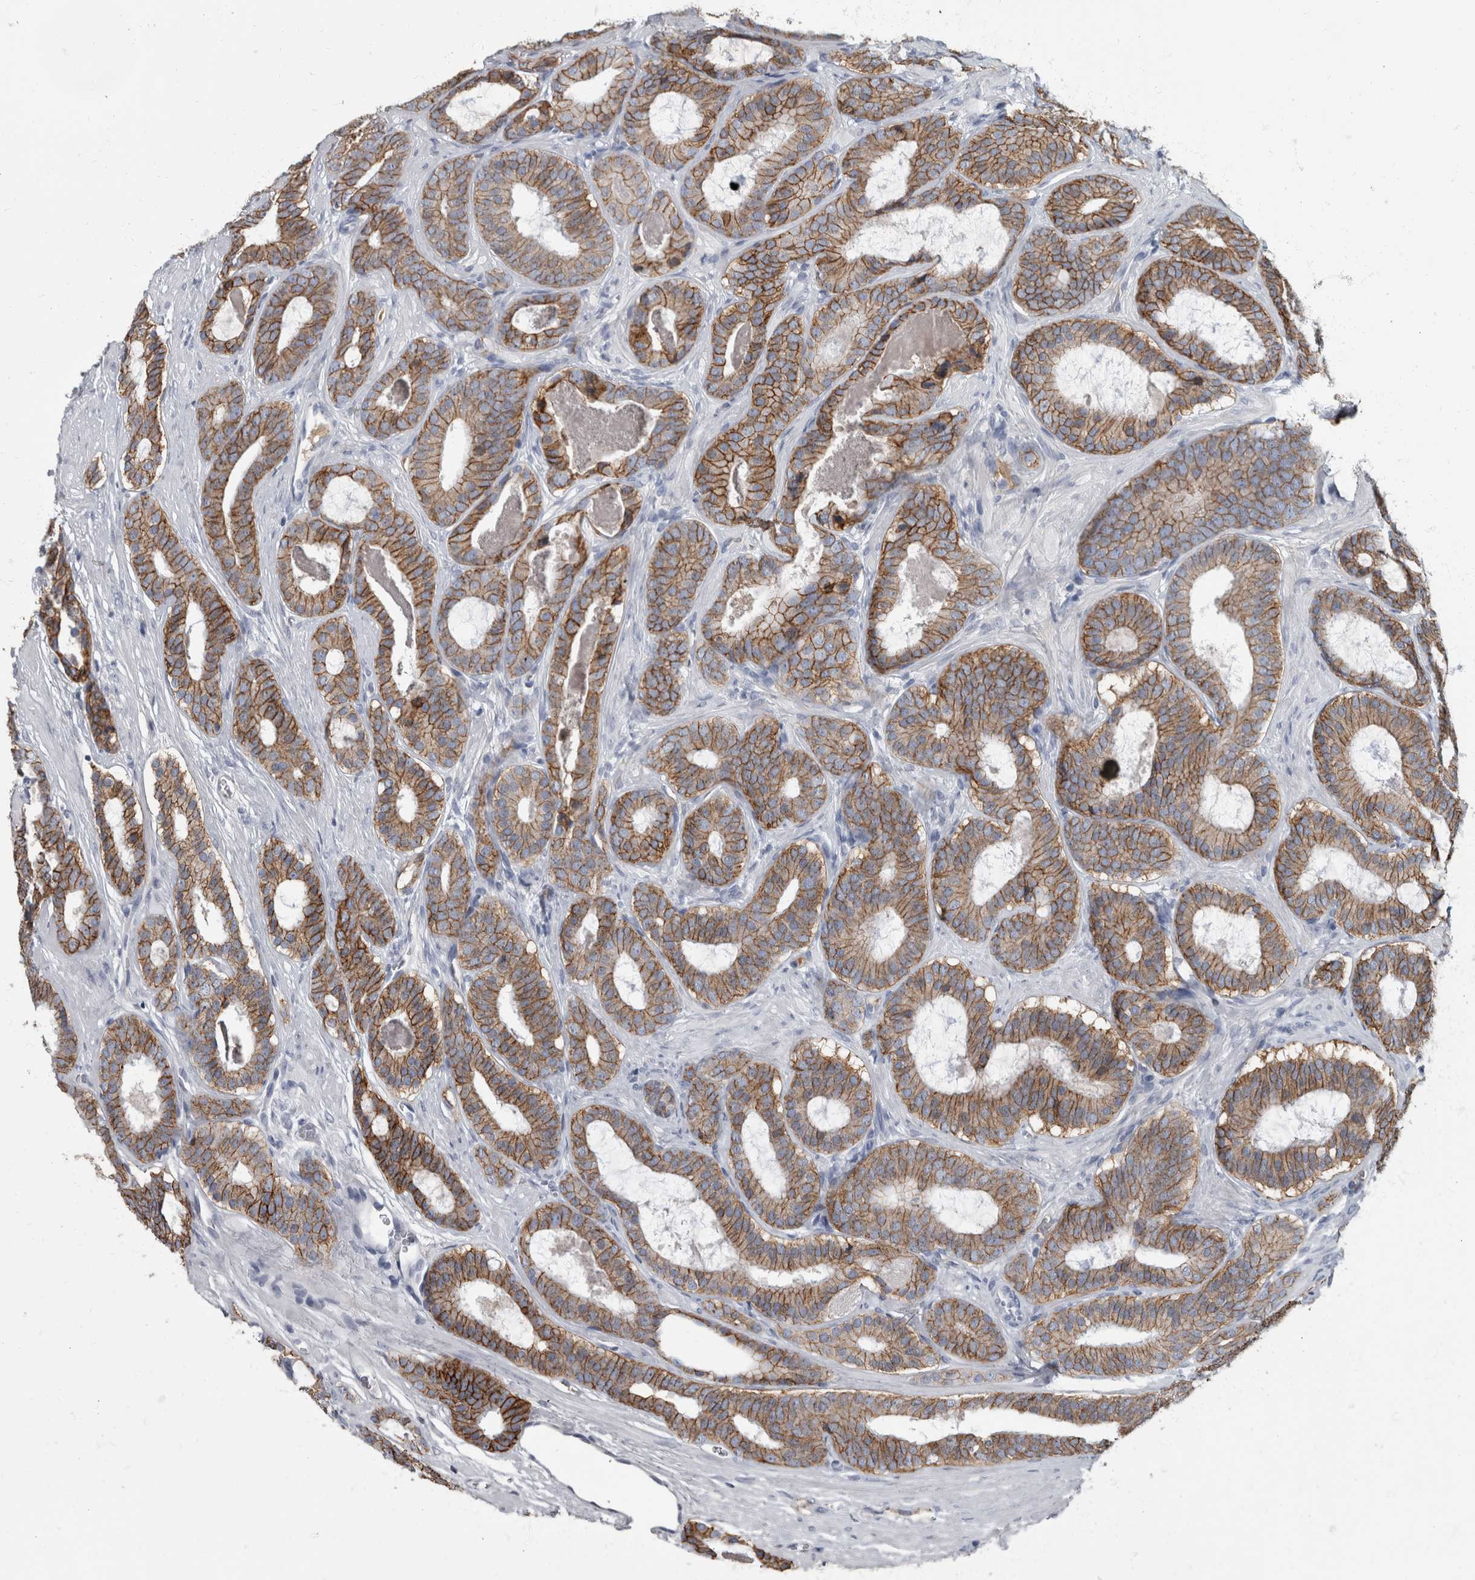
{"staining": {"intensity": "moderate", "quantity": ">75%", "location": "cytoplasmic/membranous"}, "tissue": "prostate cancer", "cell_type": "Tumor cells", "image_type": "cancer", "snomed": [{"axis": "morphology", "description": "Adenocarcinoma, High grade"}, {"axis": "topography", "description": "Prostate"}], "caption": "Prostate adenocarcinoma (high-grade) stained with IHC demonstrates moderate cytoplasmic/membranous positivity in approximately >75% of tumor cells.", "gene": "DSG2", "patient": {"sex": "male", "age": 60}}